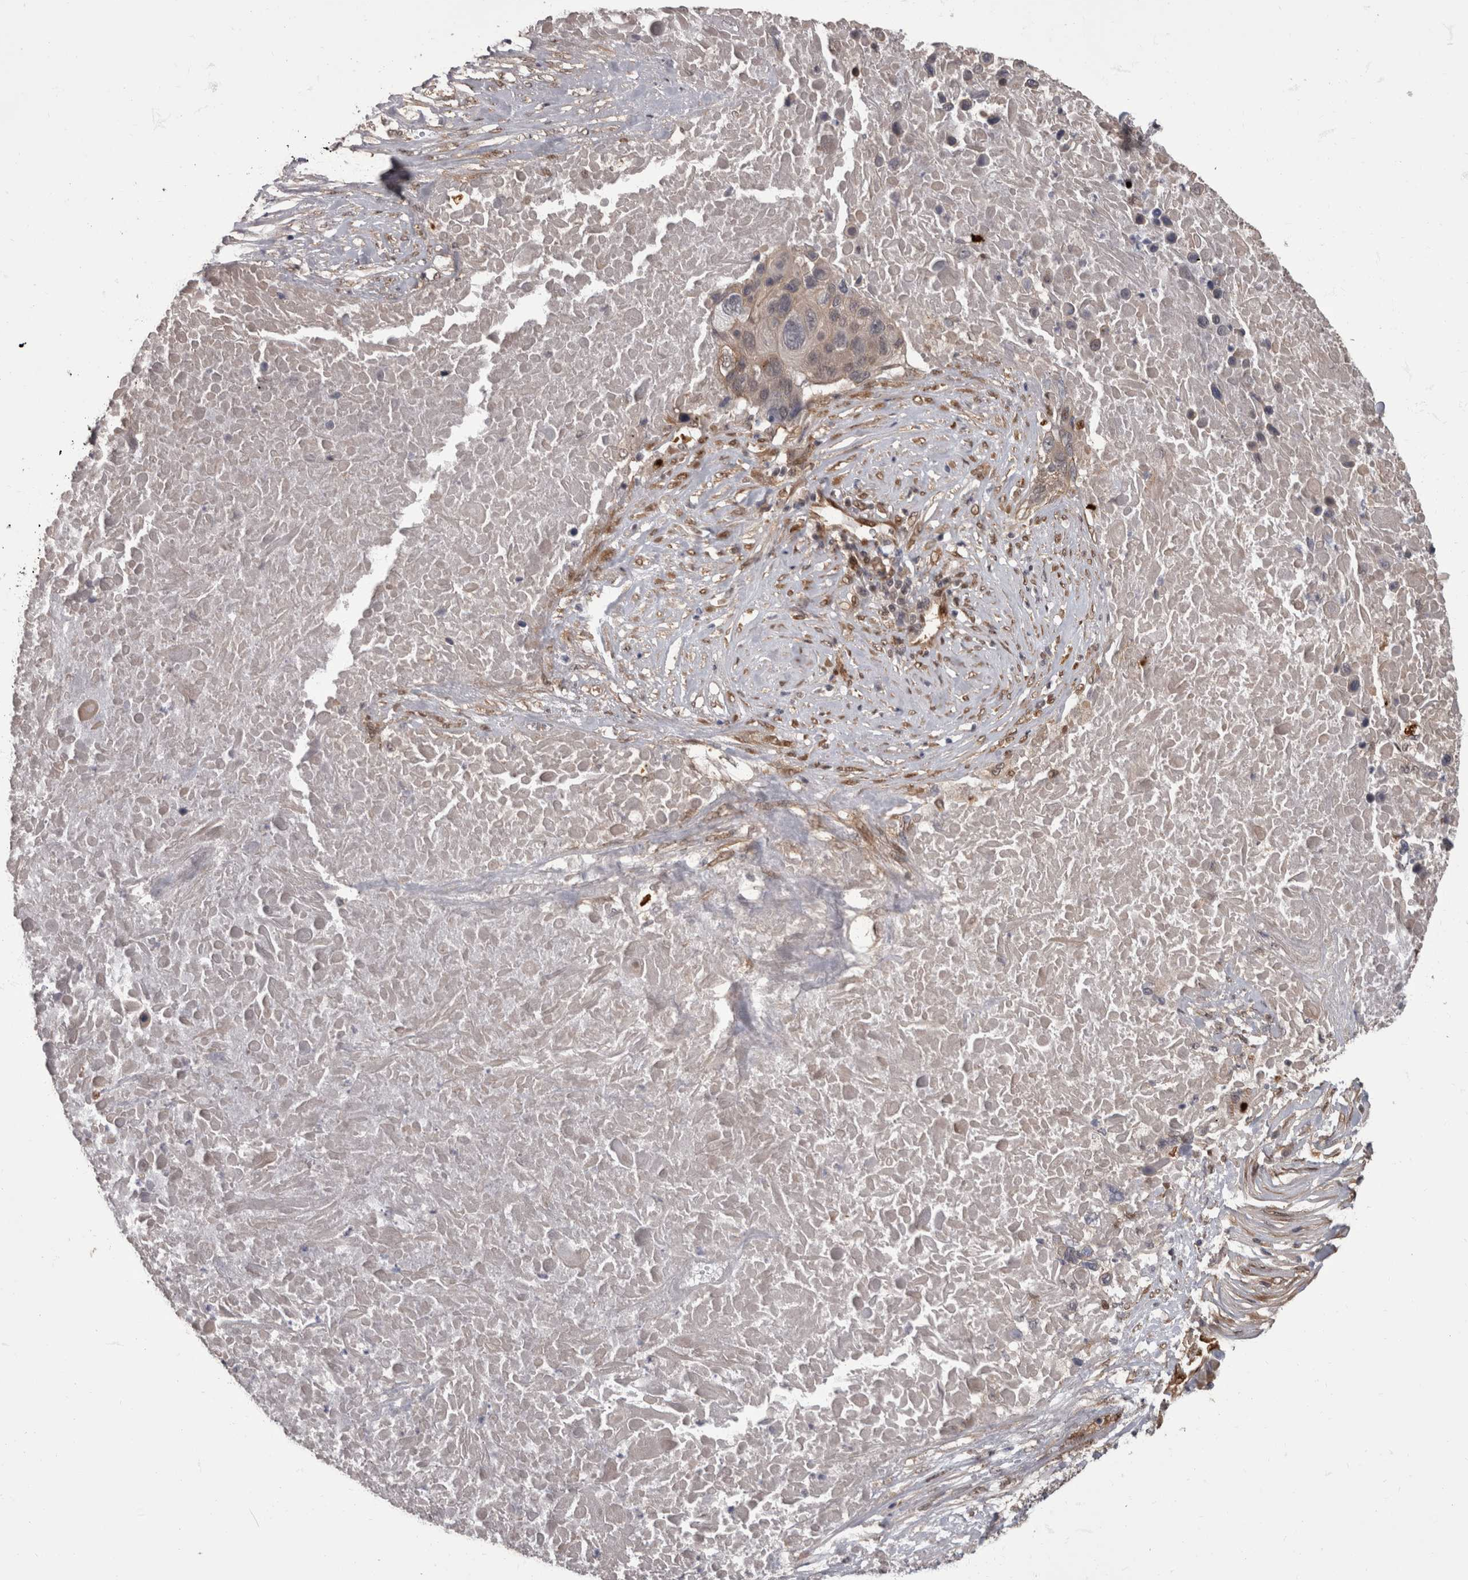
{"staining": {"intensity": "moderate", "quantity": "<25%", "location": "cytoplasmic/membranous,nuclear"}, "tissue": "lung cancer", "cell_type": "Tumor cells", "image_type": "cancer", "snomed": [{"axis": "morphology", "description": "Squamous cell carcinoma, NOS"}, {"axis": "topography", "description": "Lung"}], "caption": "Lung cancer (squamous cell carcinoma) stained with DAB immunohistochemistry (IHC) shows low levels of moderate cytoplasmic/membranous and nuclear positivity in about <25% of tumor cells.", "gene": "AKT3", "patient": {"sex": "male", "age": 66}}